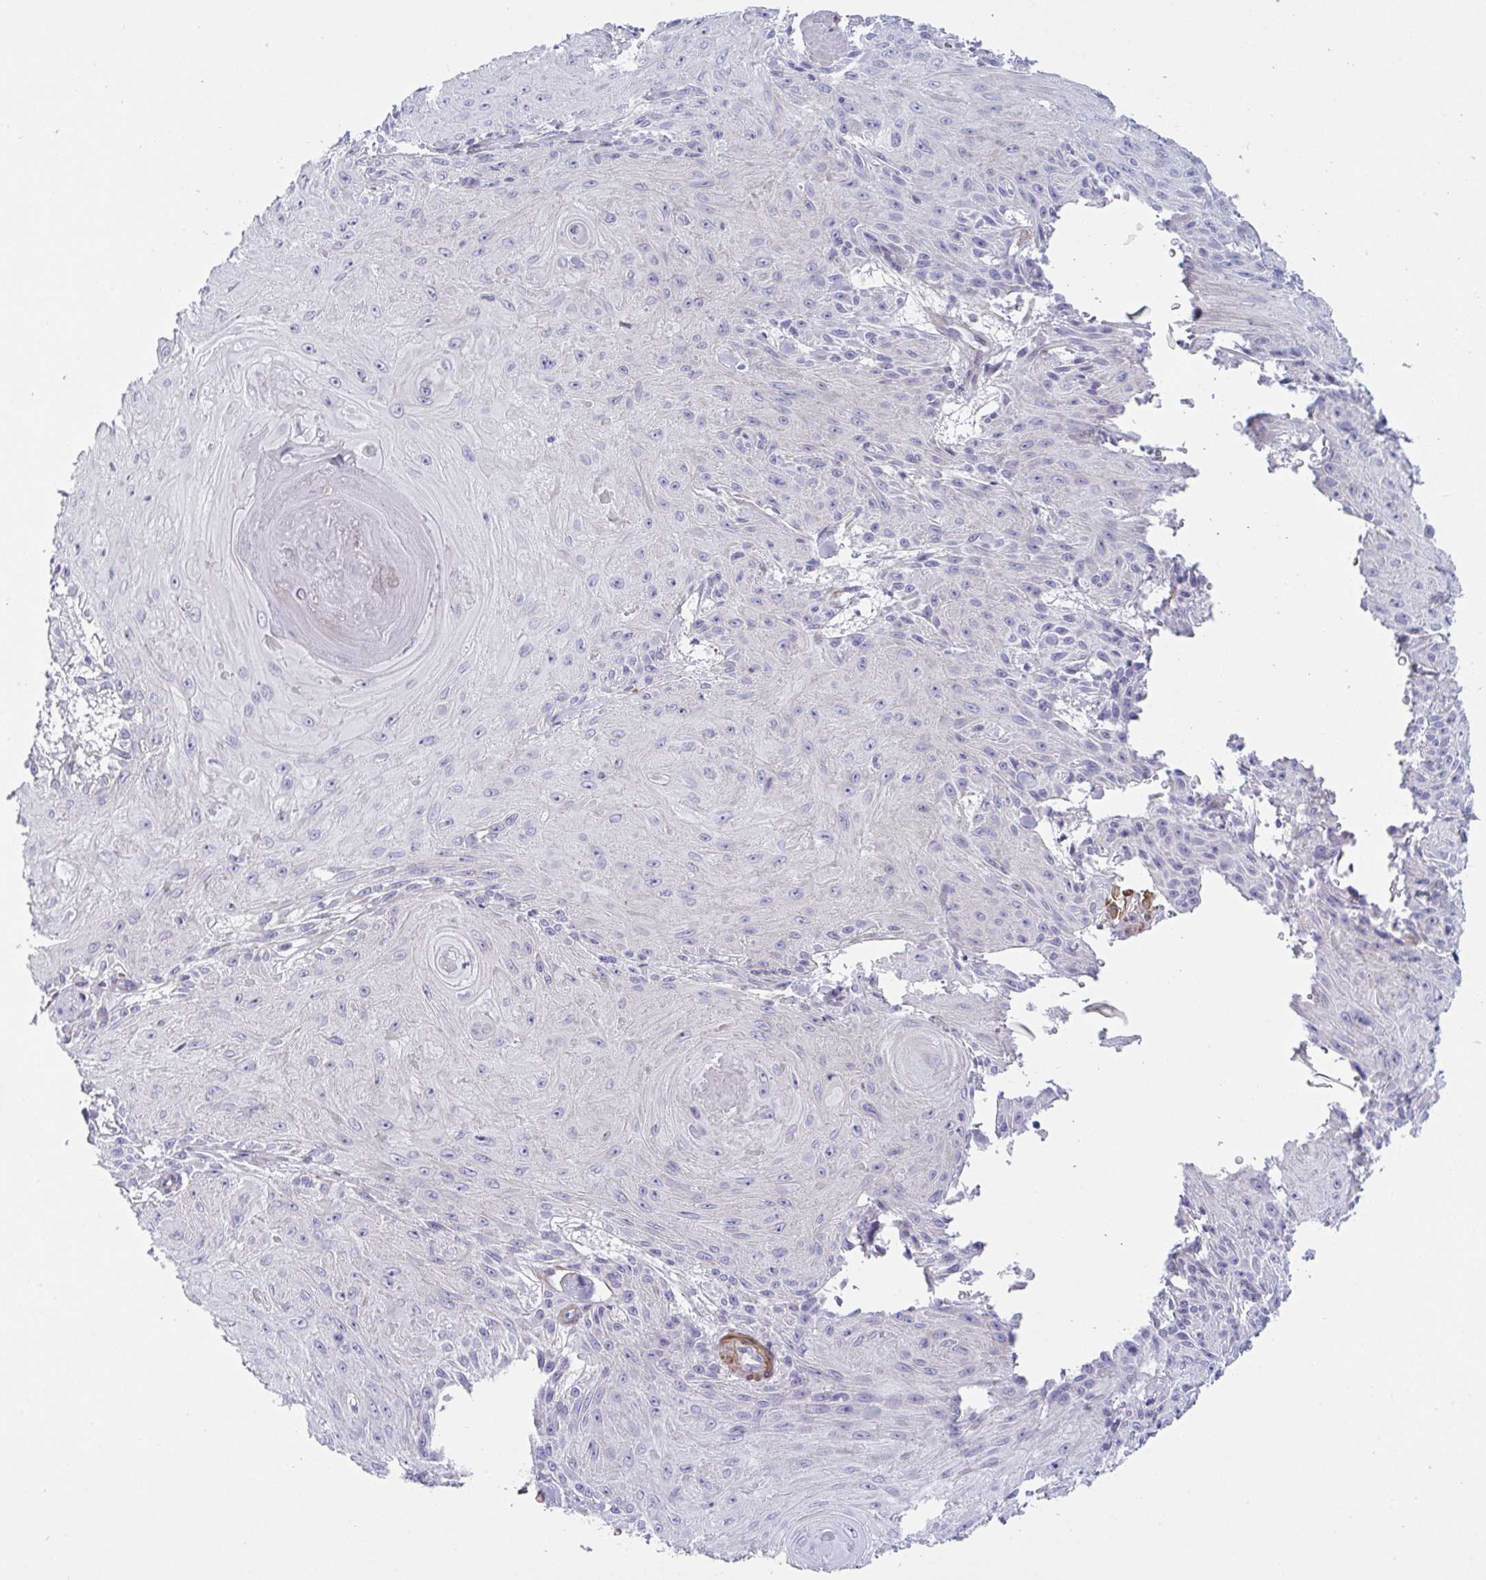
{"staining": {"intensity": "negative", "quantity": "none", "location": "none"}, "tissue": "skin cancer", "cell_type": "Tumor cells", "image_type": "cancer", "snomed": [{"axis": "morphology", "description": "Squamous cell carcinoma, NOS"}, {"axis": "topography", "description": "Skin"}], "caption": "The photomicrograph exhibits no significant expression in tumor cells of skin cancer (squamous cell carcinoma).", "gene": "OR5P3", "patient": {"sex": "male", "age": 88}}